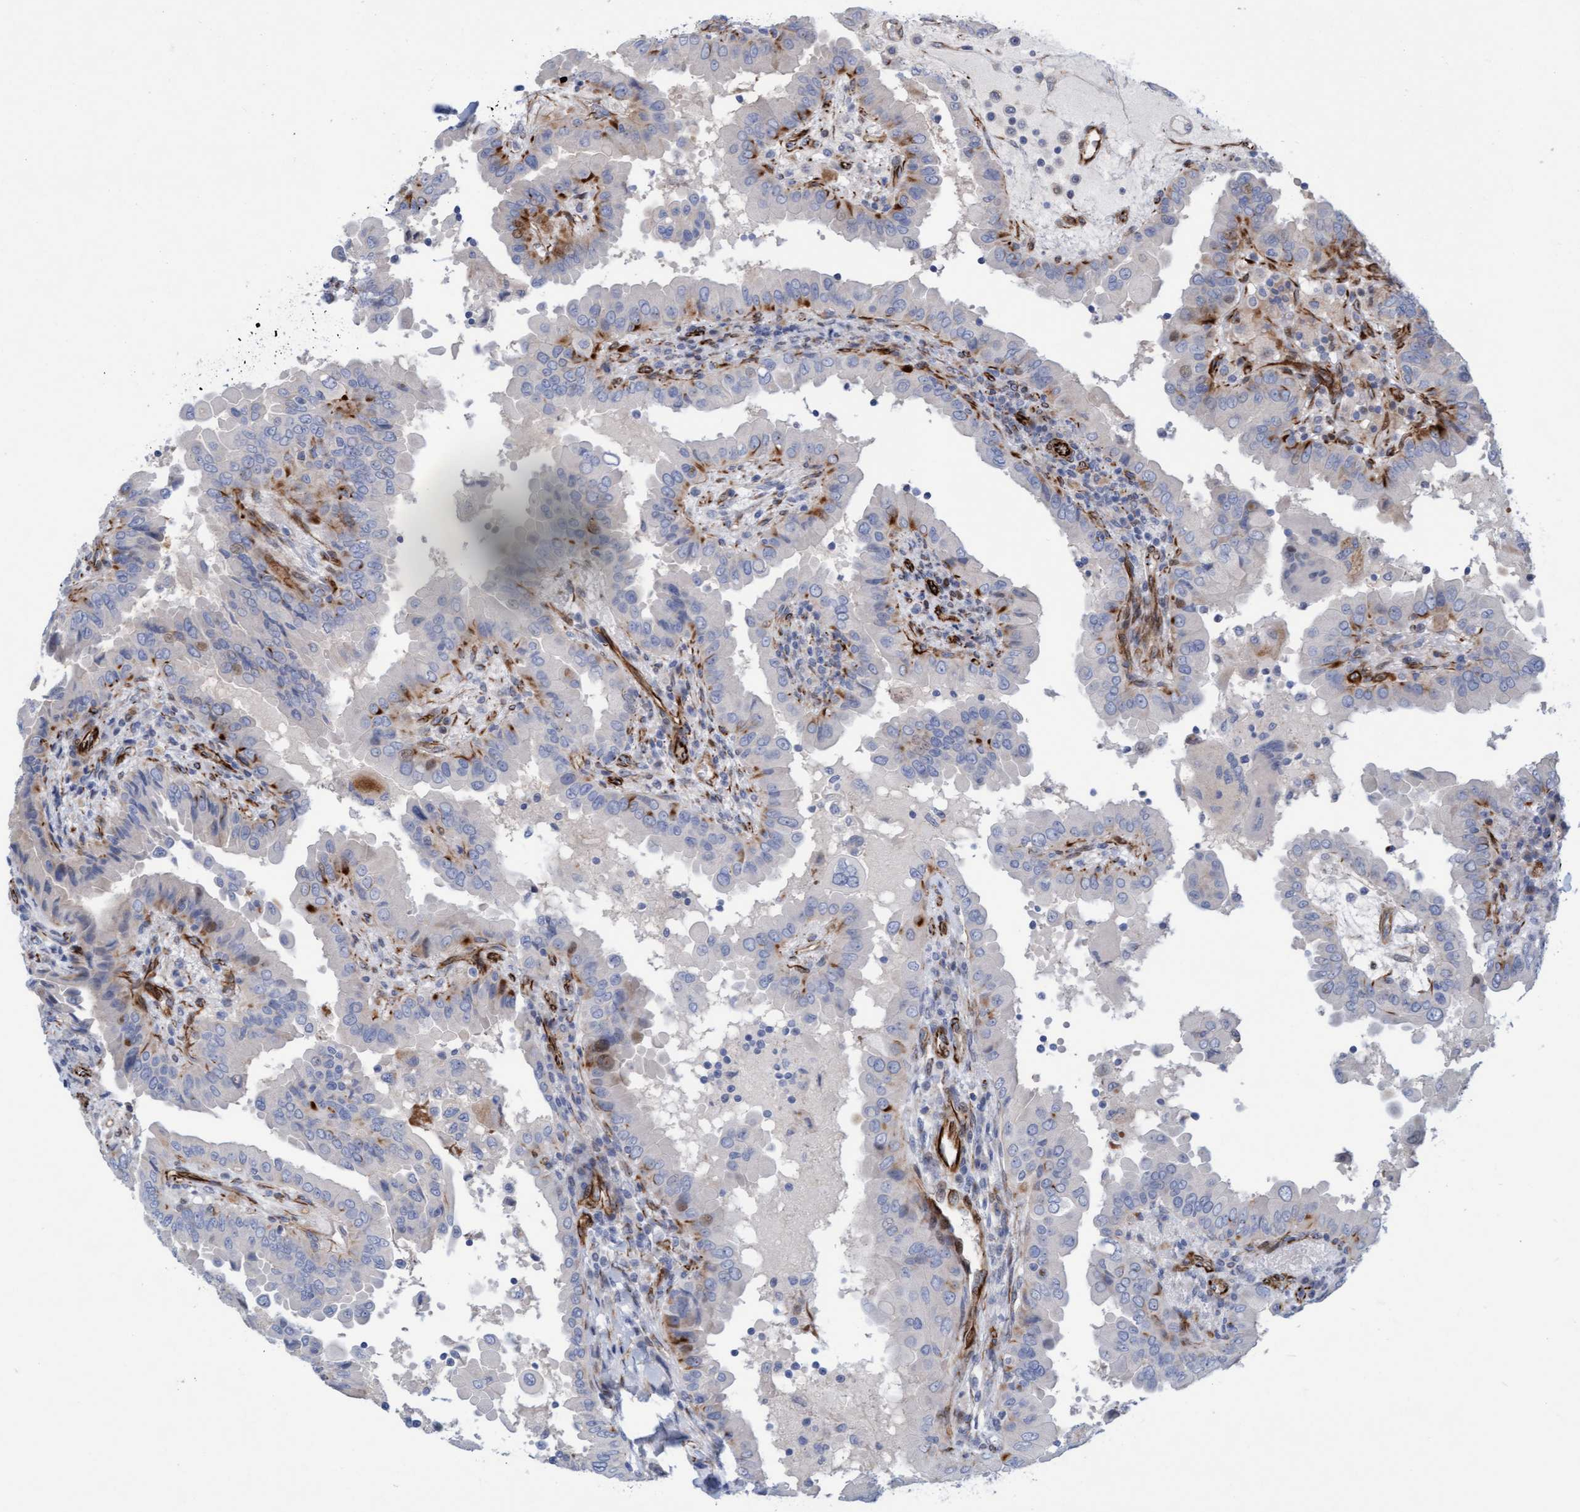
{"staining": {"intensity": "negative", "quantity": "none", "location": "none"}, "tissue": "thyroid cancer", "cell_type": "Tumor cells", "image_type": "cancer", "snomed": [{"axis": "morphology", "description": "Papillary adenocarcinoma, NOS"}, {"axis": "topography", "description": "Thyroid gland"}], "caption": "Thyroid papillary adenocarcinoma stained for a protein using immunohistochemistry (IHC) shows no staining tumor cells.", "gene": "POLG2", "patient": {"sex": "male", "age": 33}}